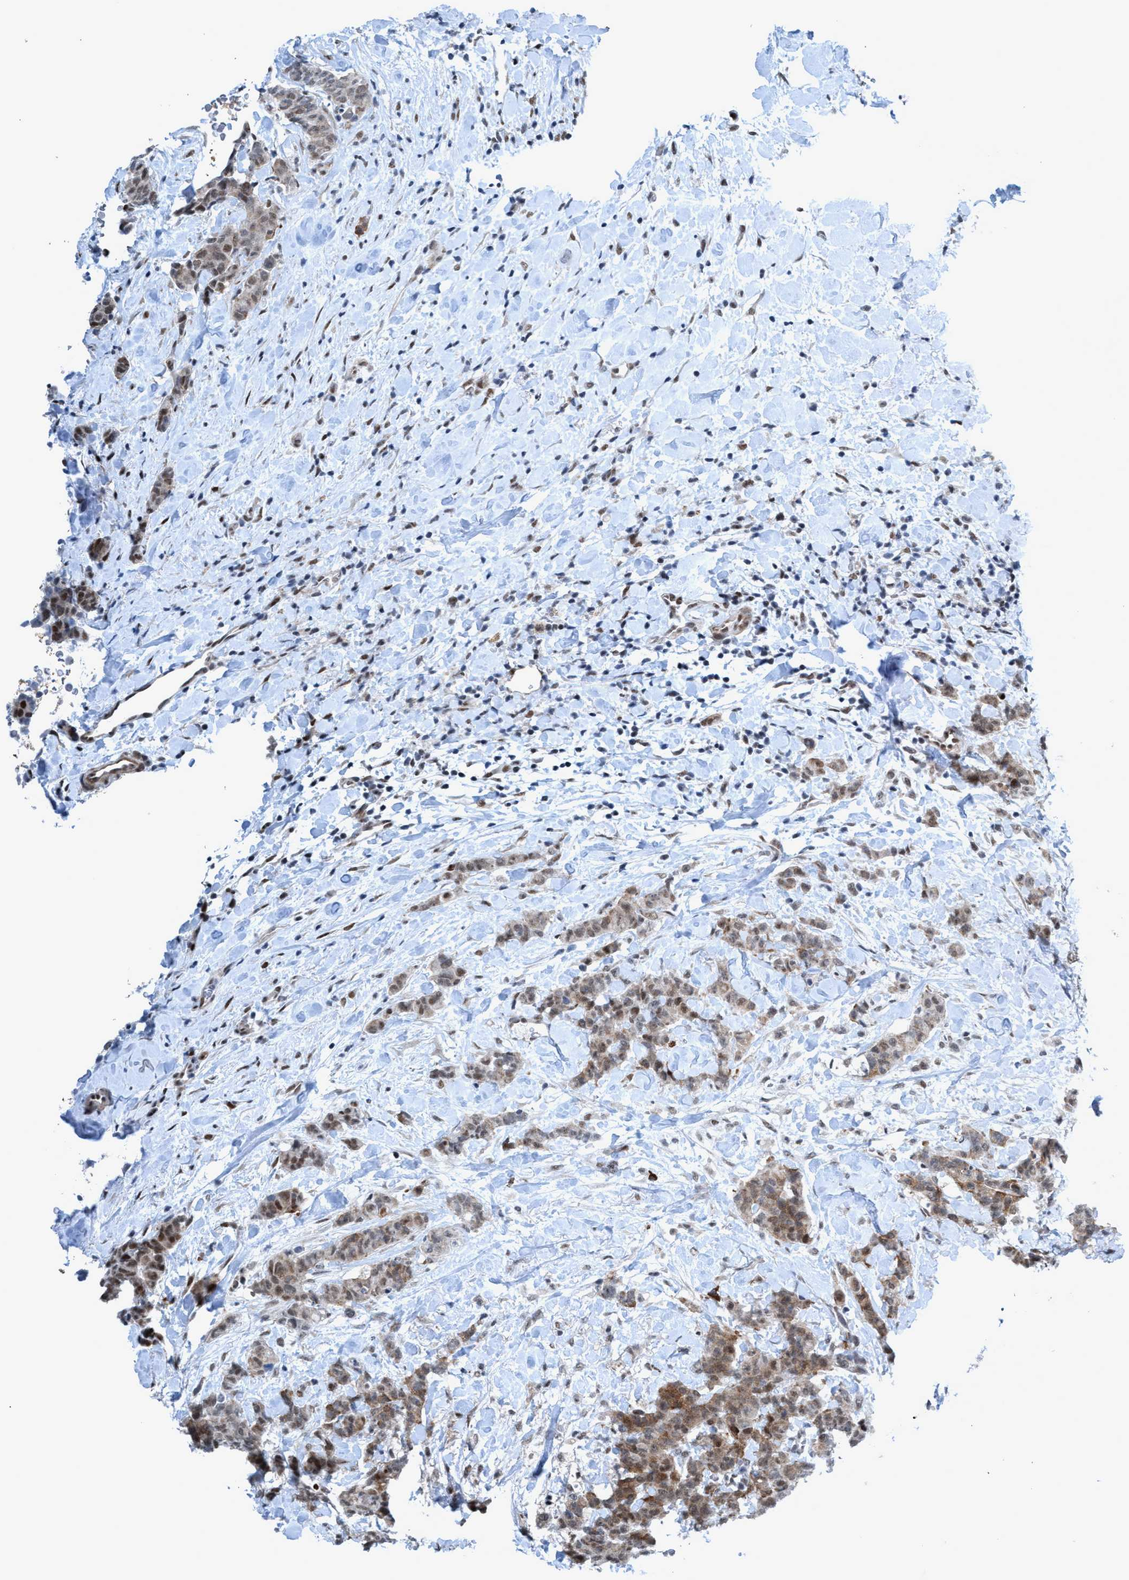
{"staining": {"intensity": "weak", "quantity": ">75%", "location": "cytoplasmic/membranous,nuclear"}, "tissue": "breast cancer", "cell_type": "Tumor cells", "image_type": "cancer", "snomed": [{"axis": "morphology", "description": "Normal tissue, NOS"}, {"axis": "morphology", "description": "Duct carcinoma"}, {"axis": "topography", "description": "Breast"}], "caption": "Brown immunohistochemical staining in human breast intraductal carcinoma shows weak cytoplasmic/membranous and nuclear staining in about >75% of tumor cells. (DAB (3,3'-diaminobenzidine) IHC with brightfield microscopy, high magnification).", "gene": "CWC27", "patient": {"sex": "female", "age": 40}}